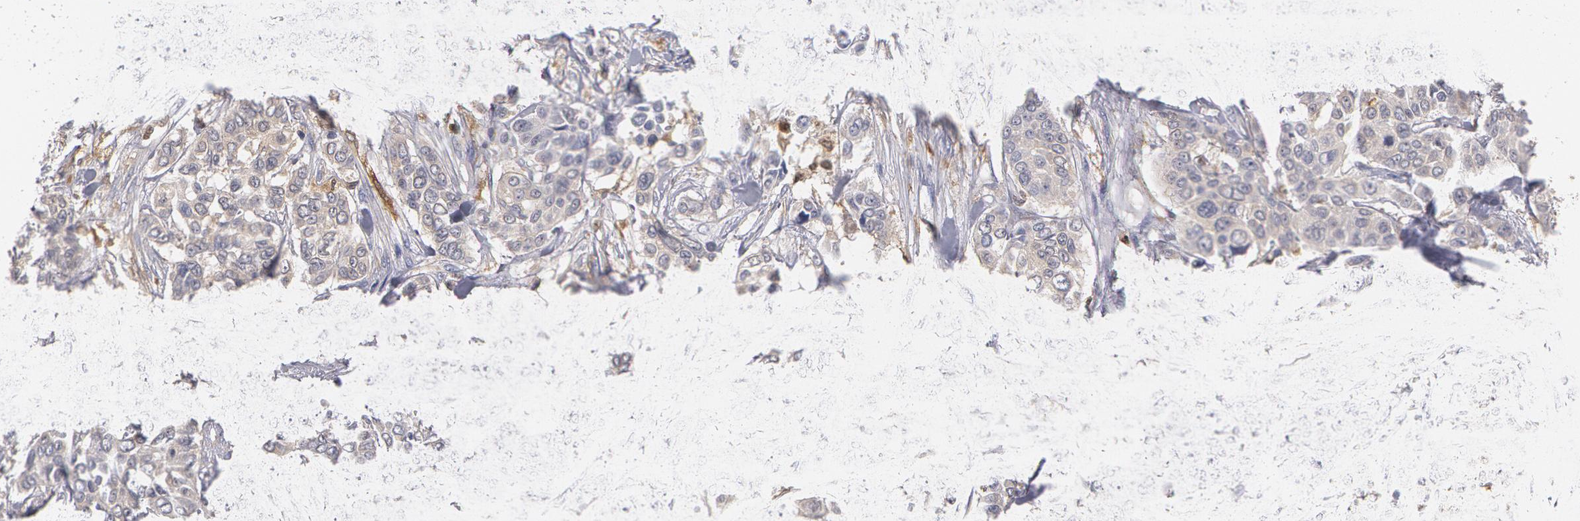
{"staining": {"intensity": "weak", "quantity": ">75%", "location": "cytoplasmic/membranous"}, "tissue": "pancreatic cancer", "cell_type": "Tumor cells", "image_type": "cancer", "snomed": [{"axis": "morphology", "description": "Adenocarcinoma, NOS"}, {"axis": "topography", "description": "Pancreas"}], "caption": "Protein expression analysis of pancreatic adenocarcinoma demonstrates weak cytoplasmic/membranous positivity in approximately >75% of tumor cells.", "gene": "SYK", "patient": {"sex": "female", "age": 52}}